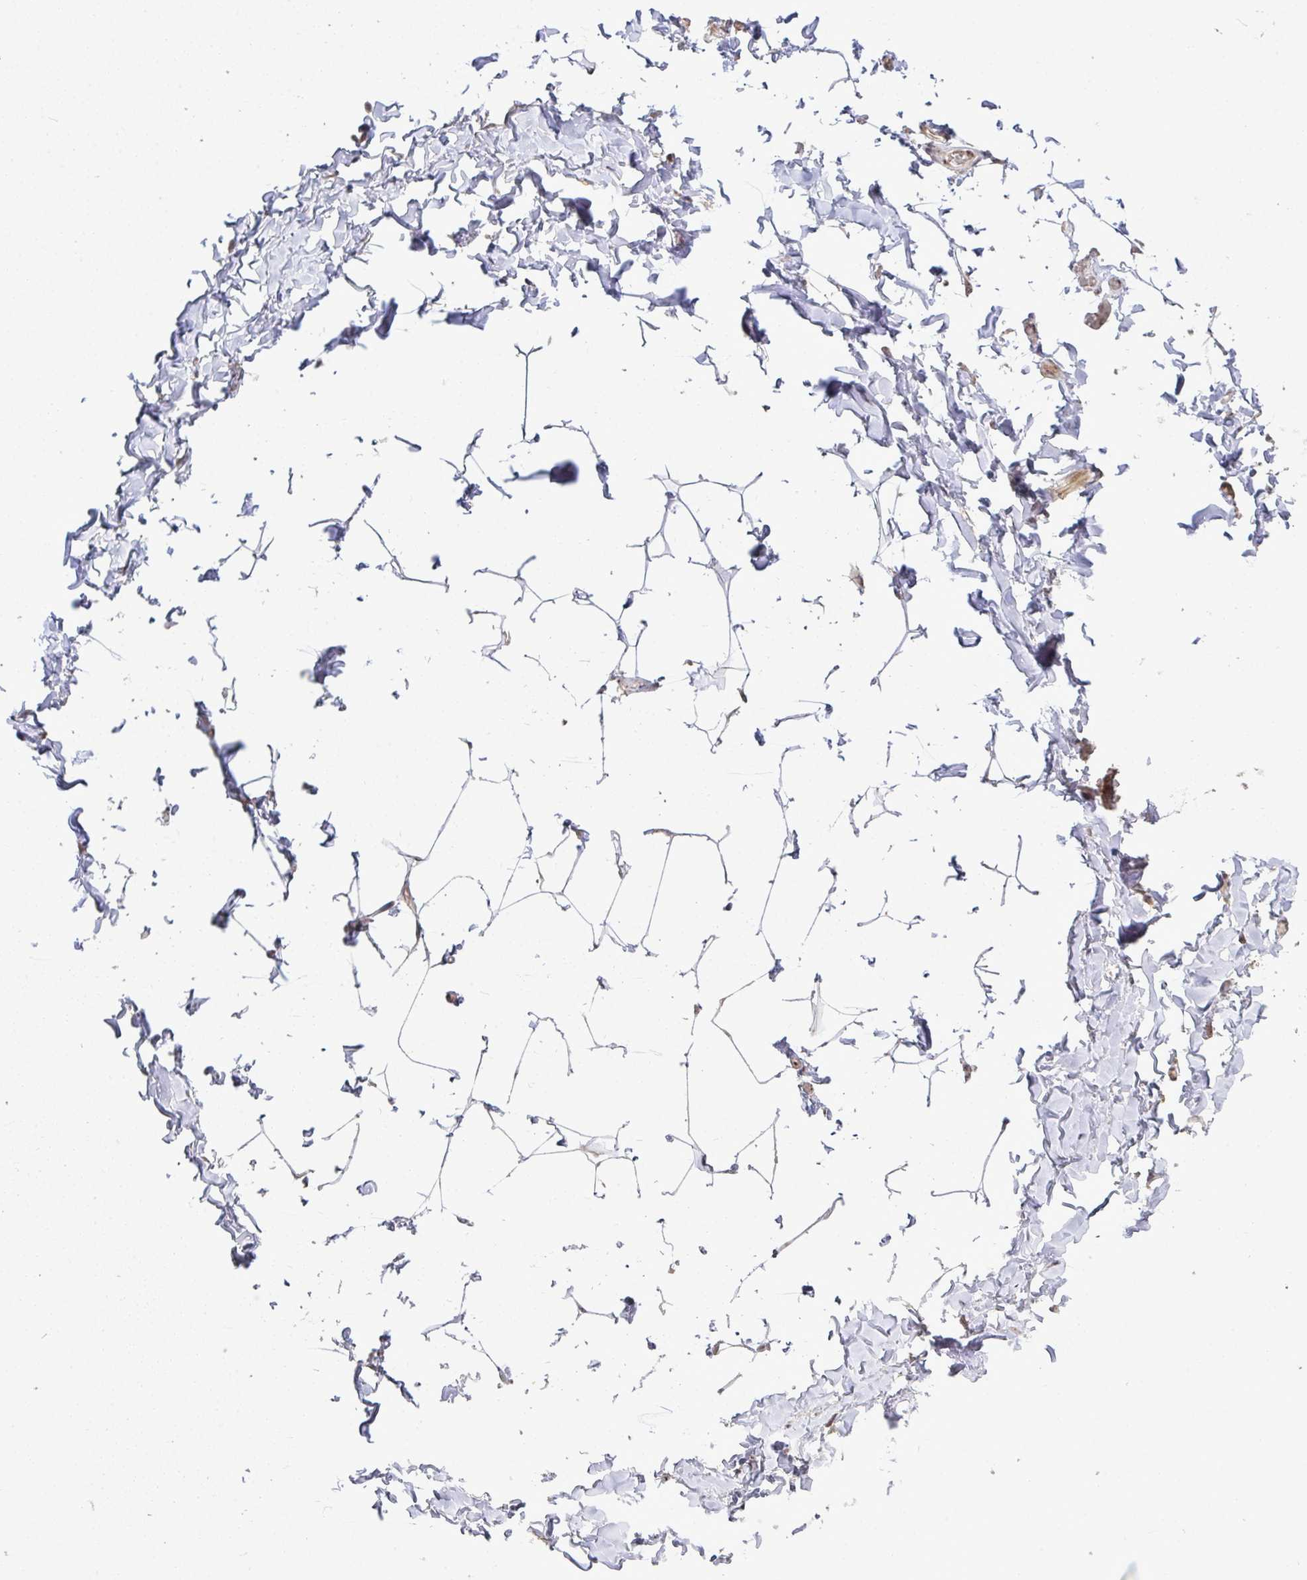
{"staining": {"intensity": "negative", "quantity": "none", "location": "none"}, "tissue": "adipose tissue", "cell_type": "Adipocytes", "image_type": "normal", "snomed": [{"axis": "morphology", "description": "Normal tissue, NOS"}, {"axis": "topography", "description": "Soft tissue"}, {"axis": "topography", "description": "Adipose tissue"}, {"axis": "topography", "description": "Vascular tissue"}, {"axis": "topography", "description": "Peripheral nerve tissue"}], "caption": "The histopathology image exhibits no staining of adipocytes in benign adipose tissue.", "gene": "TRIM44", "patient": {"sex": "male", "age": 29}}